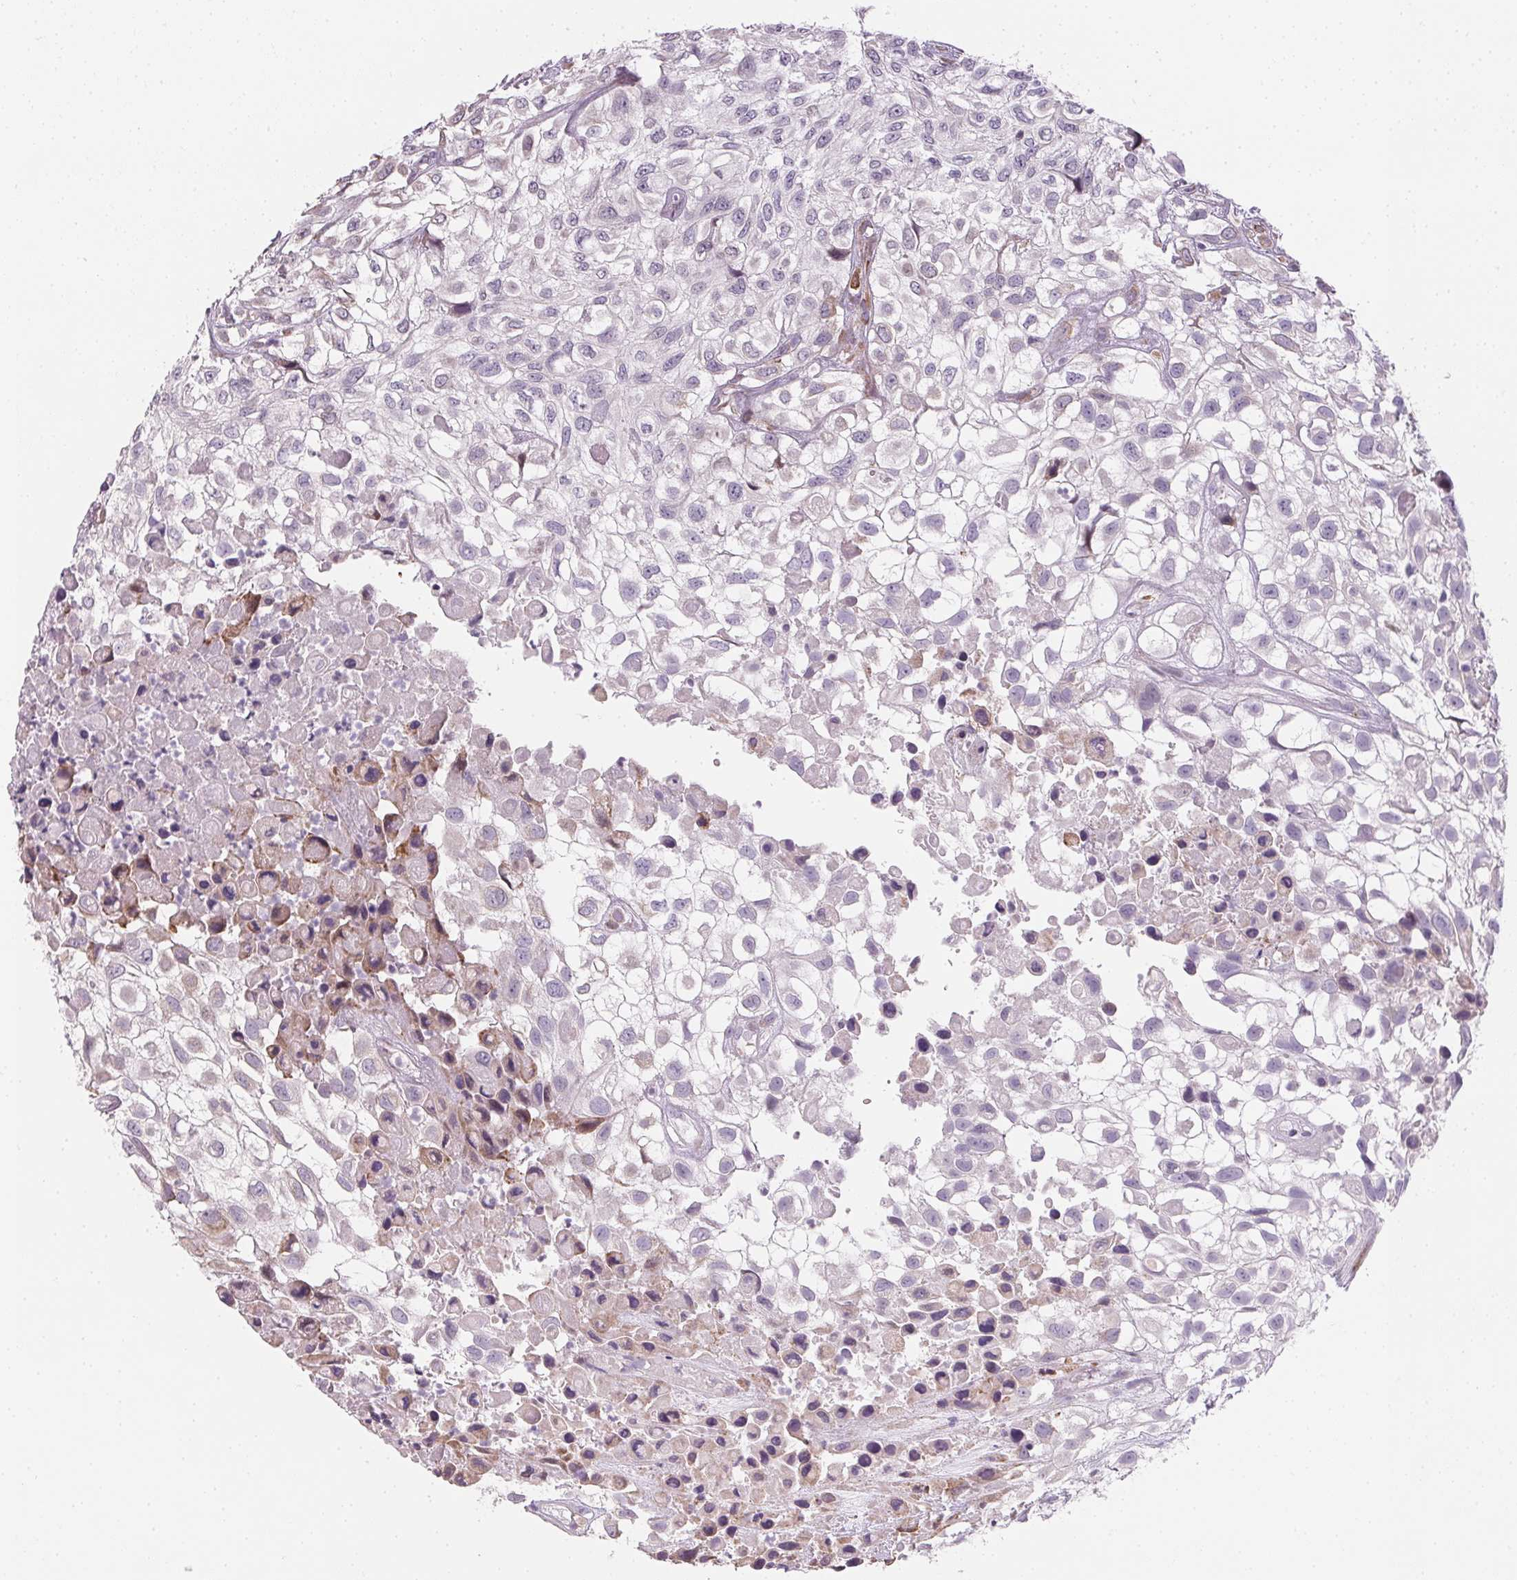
{"staining": {"intensity": "negative", "quantity": "none", "location": "none"}, "tissue": "urothelial cancer", "cell_type": "Tumor cells", "image_type": "cancer", "snomed": [{"axis": "morphology", "description": "Urothelial carcinoma, High grade"}, {"axis": "topography", "description": "Urinary bladder"}], "caption": "IHC photomicrograph of neoplastic tissue: urothelial cancer stained with DAB demonstrates no significant protein expression in tumor cells.", "gene": "CCDC96", "patient": {"sex": "male", "age": 56}}